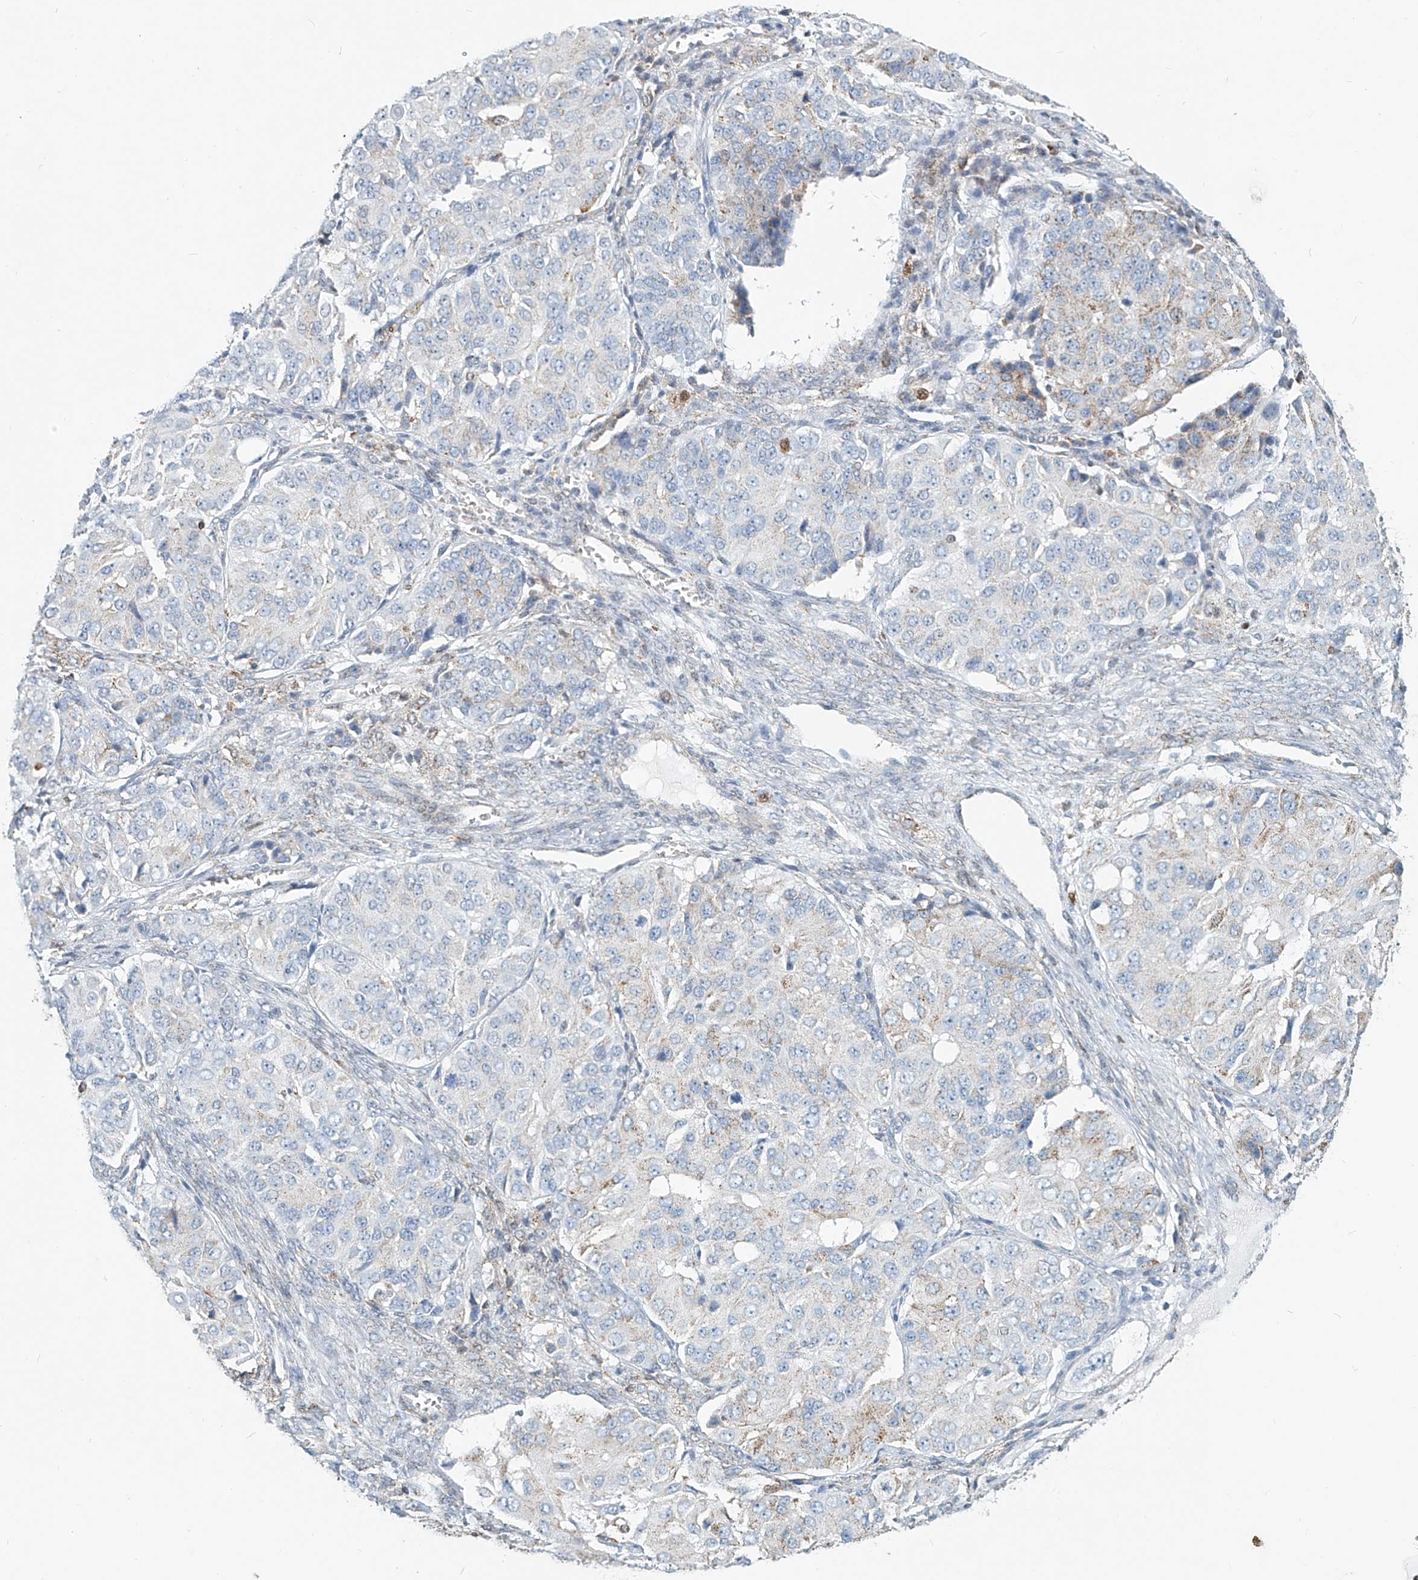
{"staining": {"intensity": "negative", "quantity": "none", "location": "none"}, "tissue": "ovarian cancer", "cell_type": "Tumor cells", "image_type": "cancer", "snomed": [{"axis": "morphology", "description": "Carcinoma, endometroid"}, {"axis": "topography", "description": "Ovary"}], "caption": "Tumor cells show no significant protein positivity in ovarian cancer (endometroid carcinoma).", "gene": "PTPRA", "patient": {"sex": "female", "age": 51}}